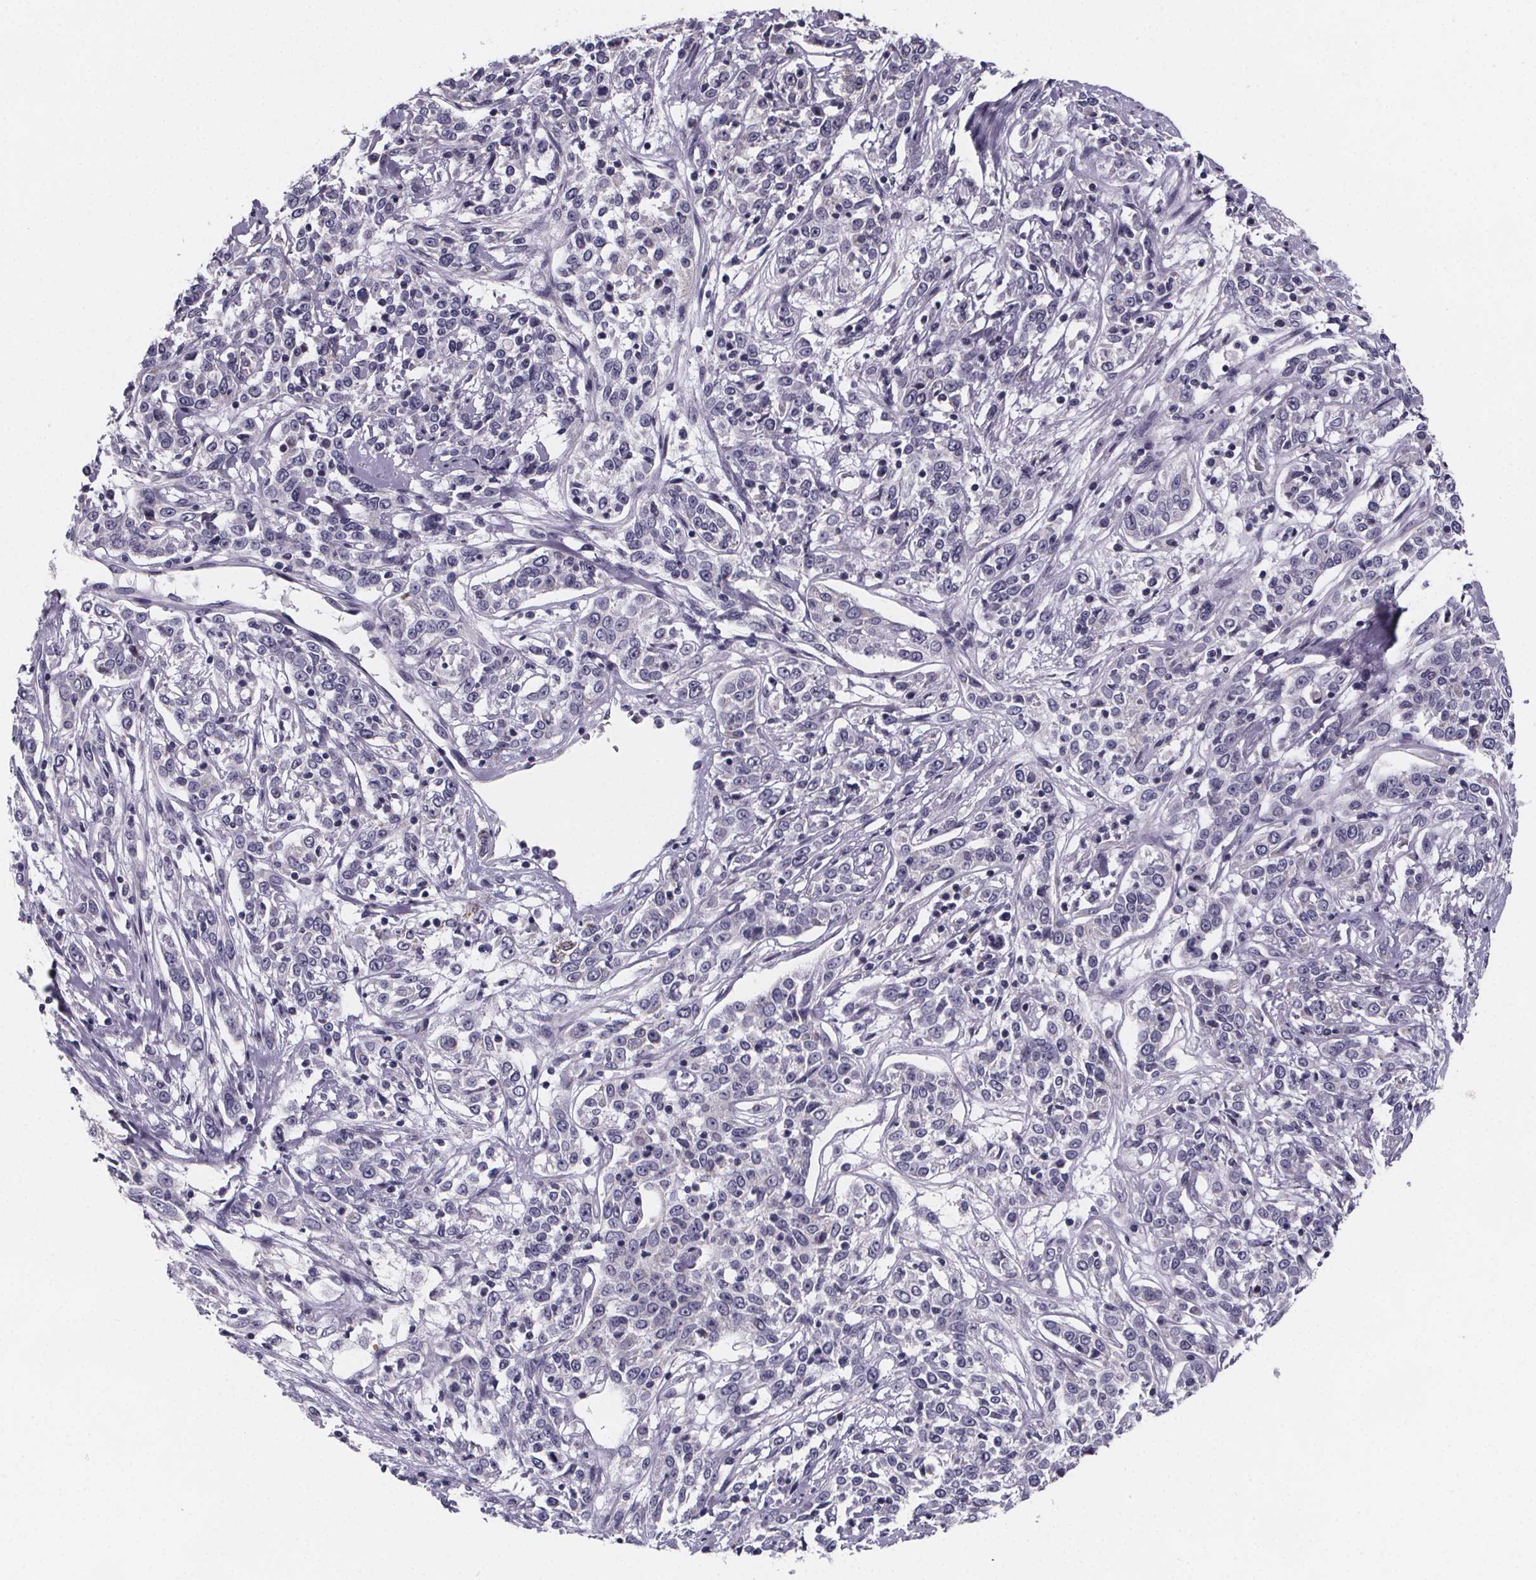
{"staining": {"intensity": "negative", "quantity": "none", "location": "none"}, "tissue": "cervical cancer", "cell_type": "Tumor cells", "image_type": "cancer", "snomed": [{"axis": "morphology", "description": "Adenocarcinoma, NOS"}, {"axis": "topography", "description": "Cervix"}], "caption": "Tumor cells show no significant protein expression in cervical adenocarcinoma.", "gene": "PAH", "patient": {"sex": "female", "age": 40}}